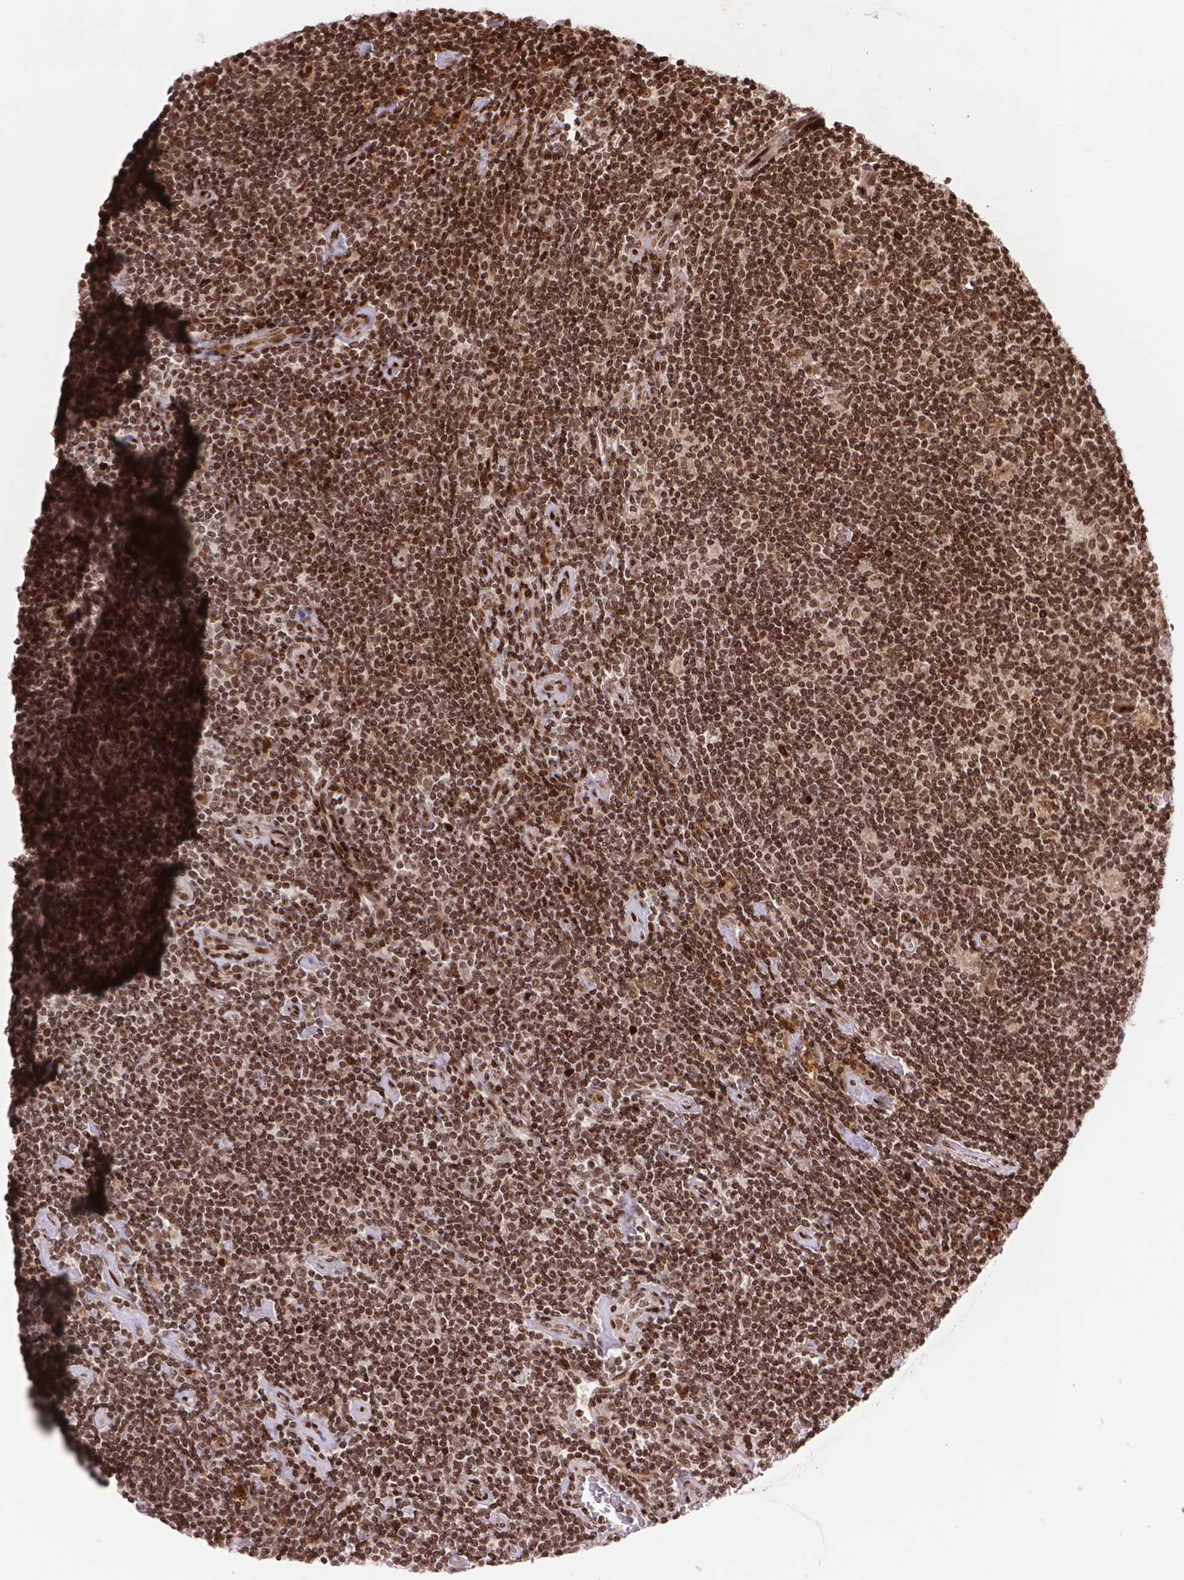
{"staining": {"intensity": "moderate", "quantity": ">75%", "location": "cytoplasmic/membranous,nuclear"}, "tissue": "lymphoma", "cell_type": "Tumor cells", "image_type": "cancer", "snomed": [{"axis": "morphology", "description": "Hodgkin's disease, NOS"}, {"axis": "topography", "description": "Lymph node"}], "caption": "Protein staining exhibits moderate cytoplasmic/membranous and nuclear positivity in approximately >75% of tumor cells in lymphoma.", "gene": "AMER1", "patient": {"sex": "male", "age": 40}}